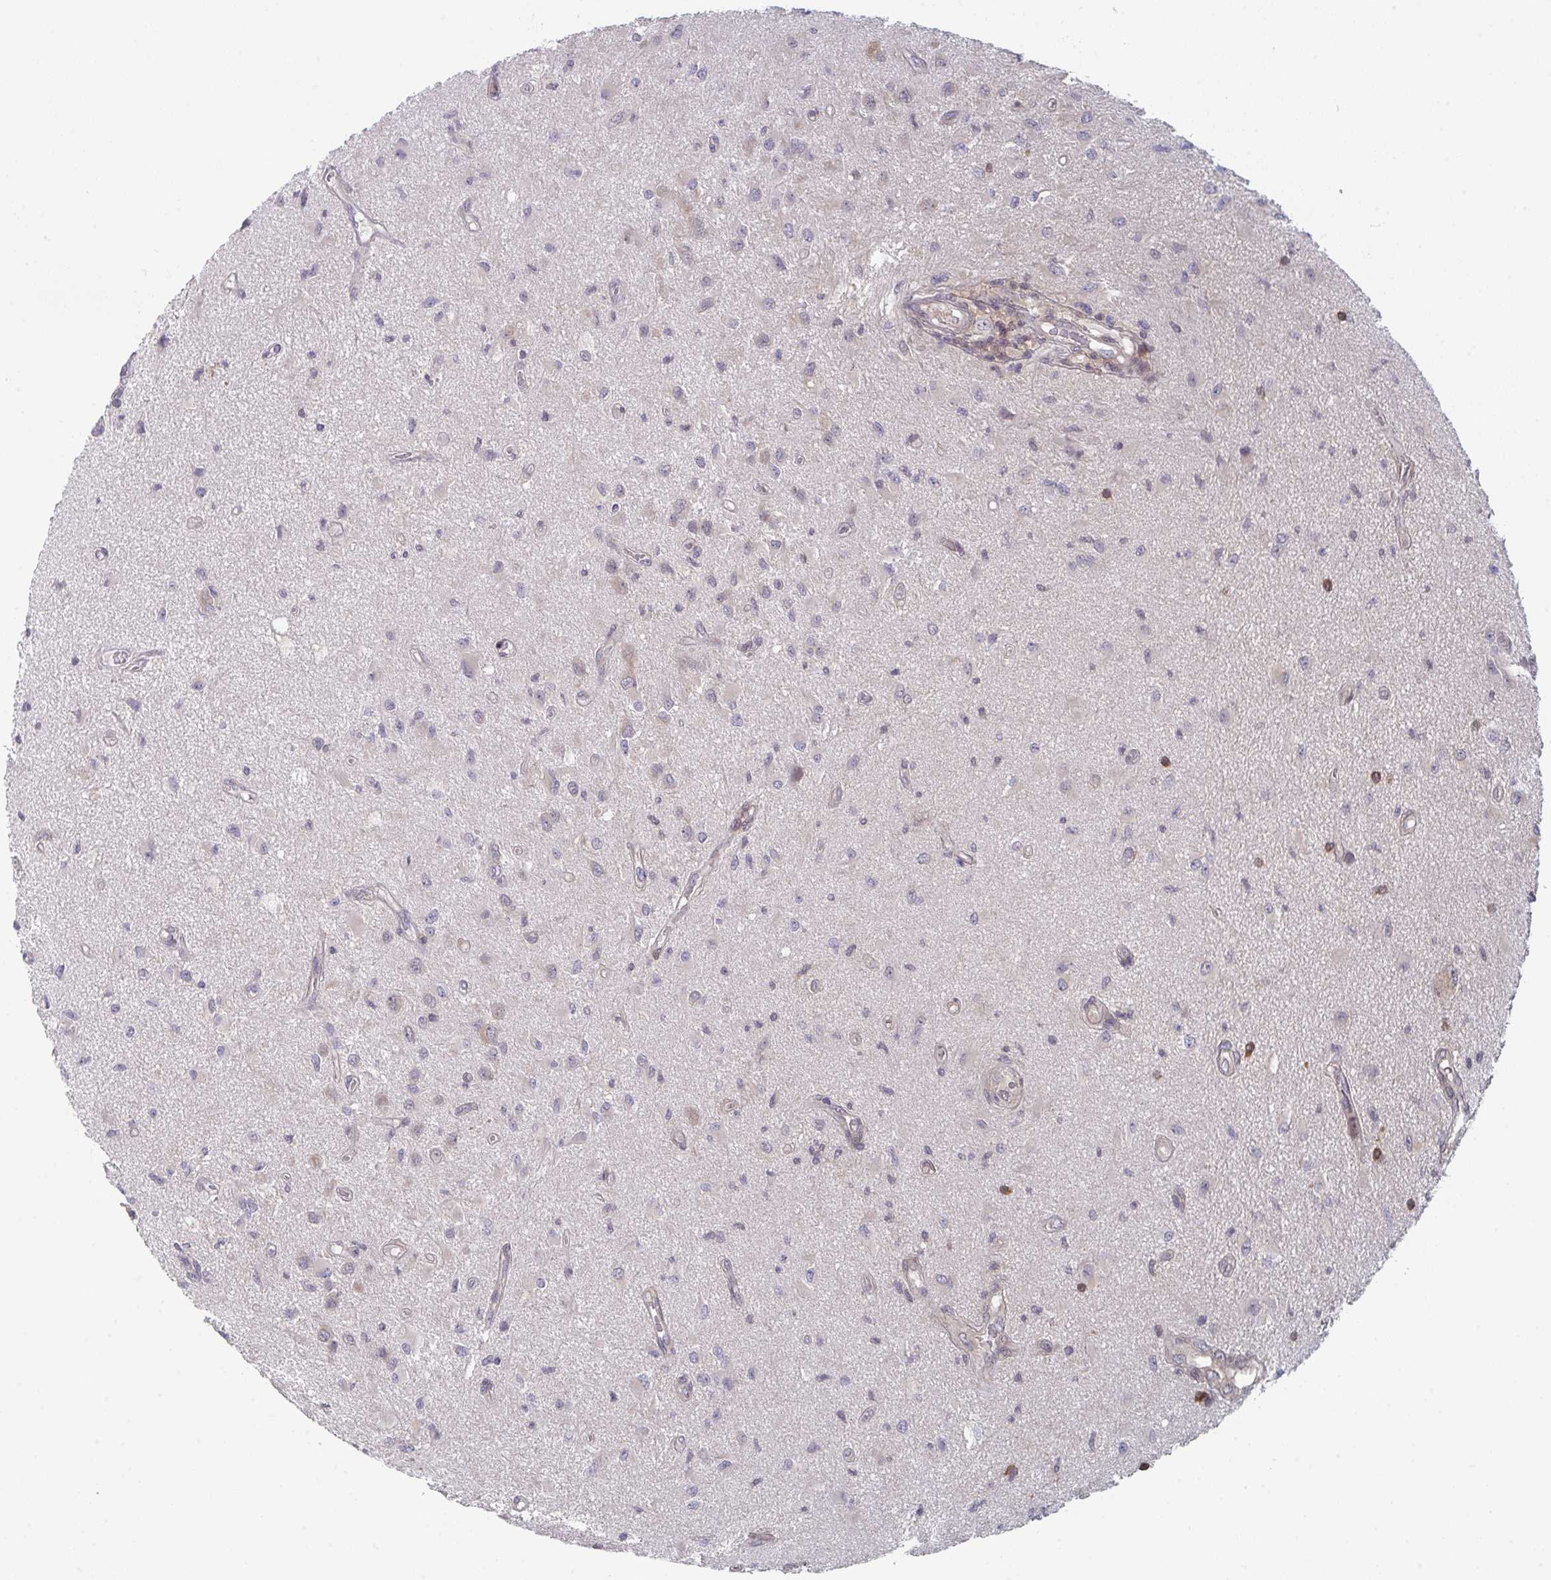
{"staining": {"intensity": "negative", "quantity": "none", "location": "none"}, "tissue": "glioma", "cell_type": "Tumor cells", "image_type": "cancer", "snomed": [{"axis": "morphology", "description": "Glioma, malignant, High grade"}, {"axis": "topography", "description": "Brain"}], "caption": "DAB immunohistochemical staining of human malignant high-grade glioma demonstrates no significant positivity in tumor cells.", "gene": "PTPRD", "patient": {"sex": "male", "age": 67}}